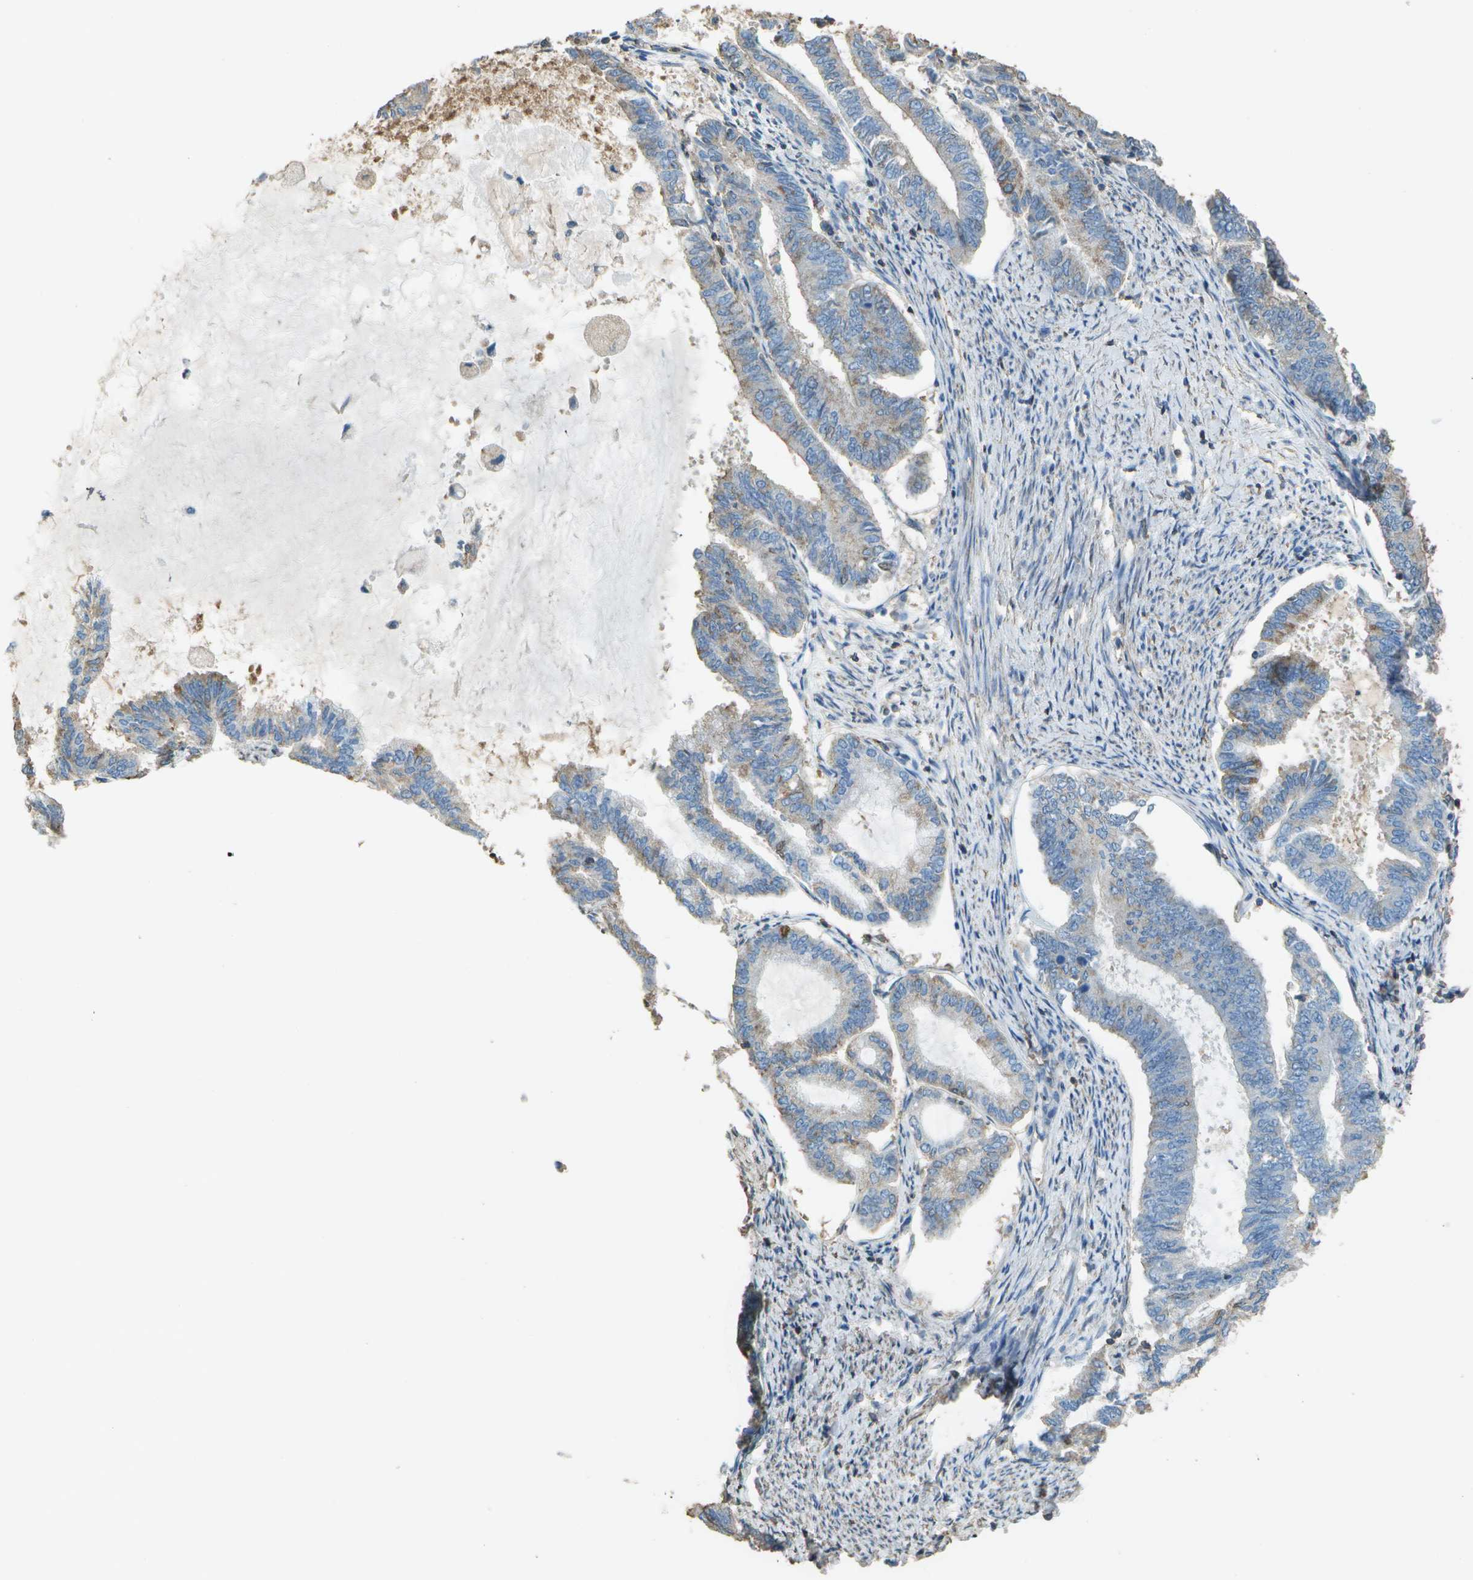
{"staining": {"intensity": "weak", "quantity": "25%-75%", "location": "cytoplasmic/membranous"}, "tissue": "endometrial cancer", "cell_type": "Tumor cells", "image_type": "cancer", "snomed": [{"axis": "morphology", "description": "Adenocarcinoma, NOS"}, {"axis": "topography", "description": "Endometrium"}], "caption": "A brown stain labels weak cytoplasmic/membranous expression of a protein in human adenocarcinoma (endometrial) tumor cells.", "gene": "CYP4F11", "patient": {"sex": "female", "age": 86}}